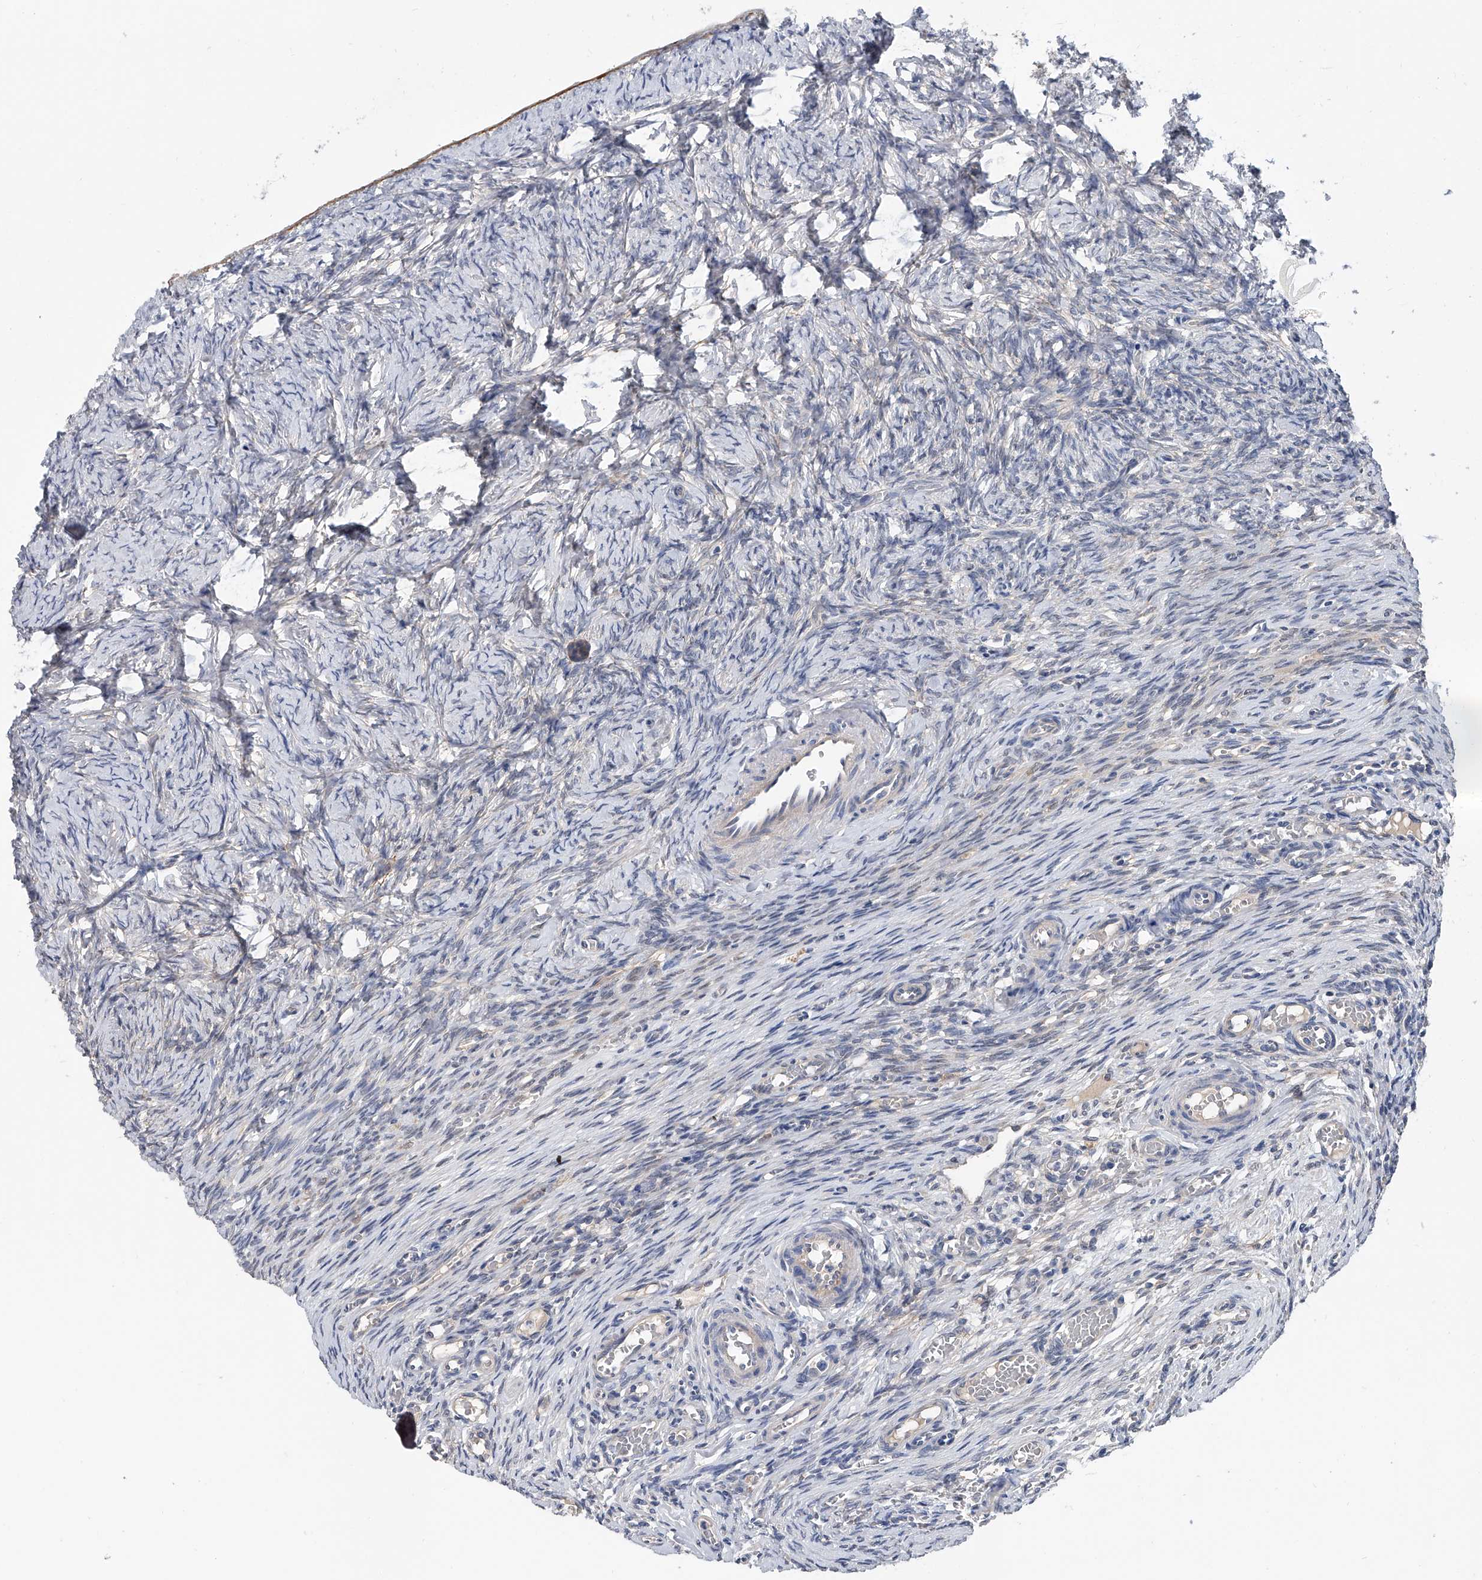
{"staining": {"intensity": "negative", "quantity": "none", "location": "none"}, "tissue": "ovary", "cell_type": "Ovarian stroma cells", "image_type": "normal", "snomed": [{"axis": "morphology", "description": "Adenocarcinoma, NOS"}, {"axis": "topography", "description": "Endometrium"}], "caption": "The histopathology image shows no significant staining in ovarian stroma cells of ovary.", "gene": "PGM3", "patient": {"sex": "female", "age": 32}}